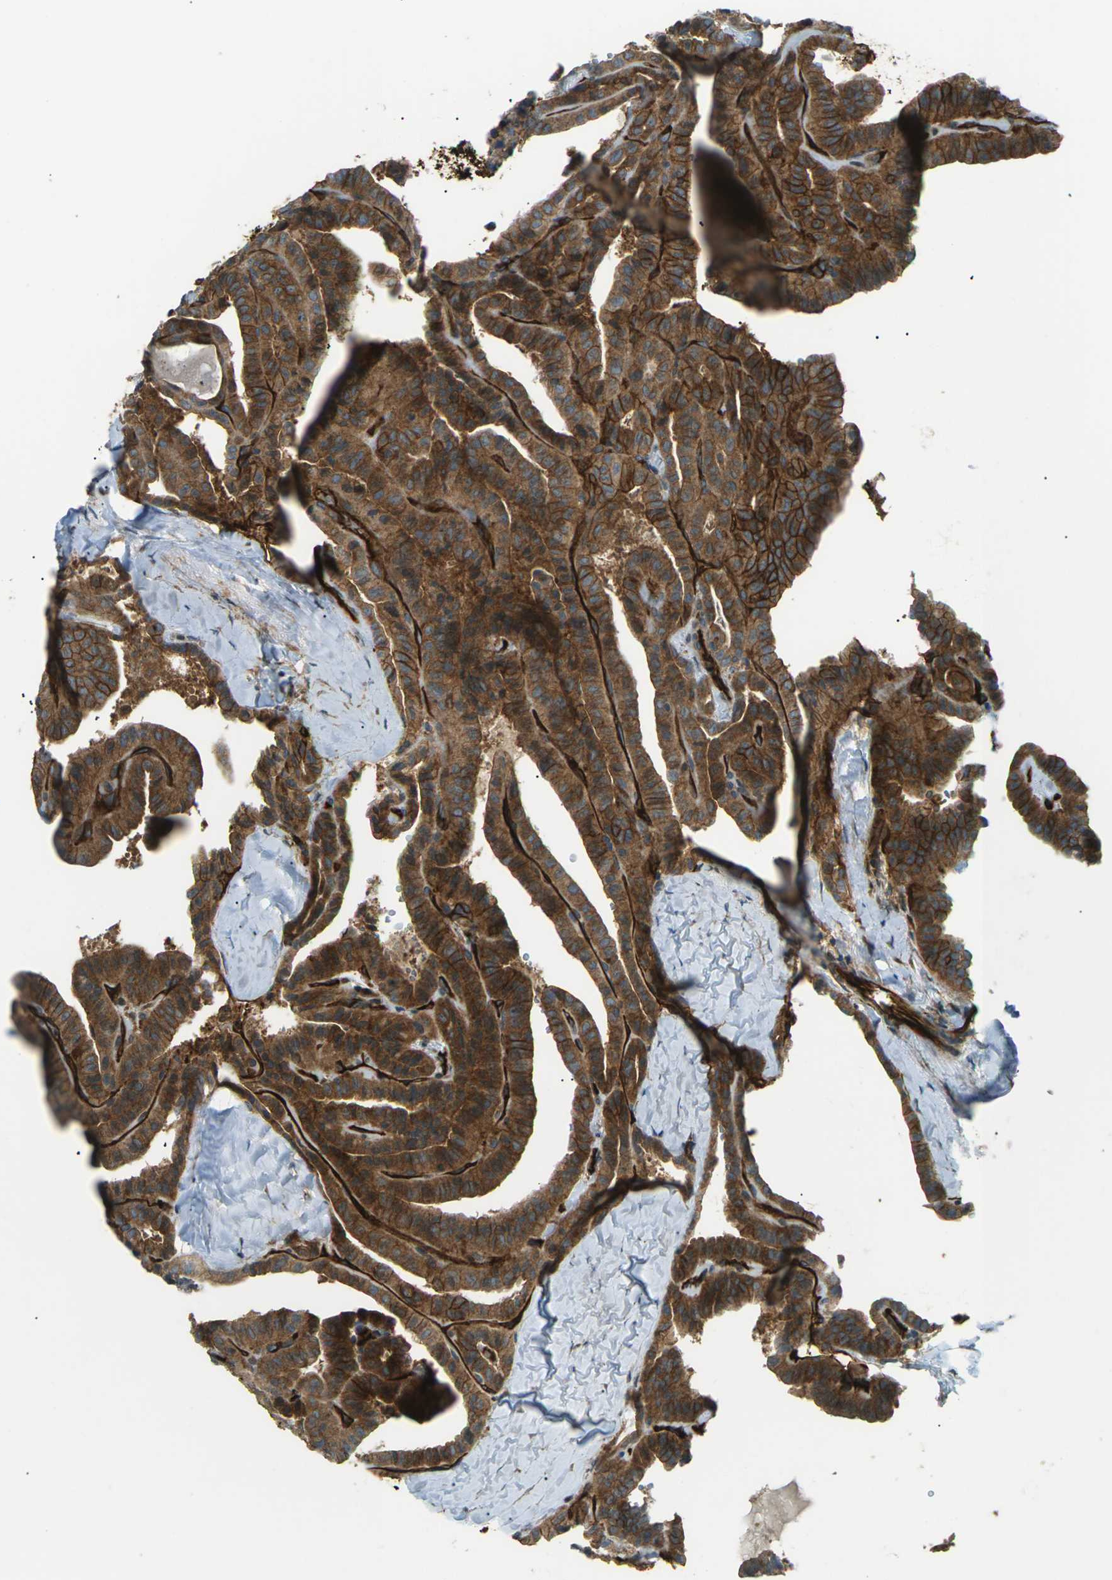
{"staining": {"intensity": "strong", "quantity": ">75%", "location": "cytoplasmic/membranous"}, "tissue": "thyroid cancer", "cell_type": "Tumor cells", "image_type": "cancer", "snomed": [{"axis": "morphology", "description": "Papillary adenocarcinoma, NOS"}, {"axis": "topography", "description": "Thyroid gland"}], "caption": "Thyroid papillary adenocarcinoma stained for a protein (brown) exhibits strong cytoplasmic/membranous positive expression in about >75% of tumor cells.", "gene": "S1PR1", "patient": {"sex": "male", "age": 77}}